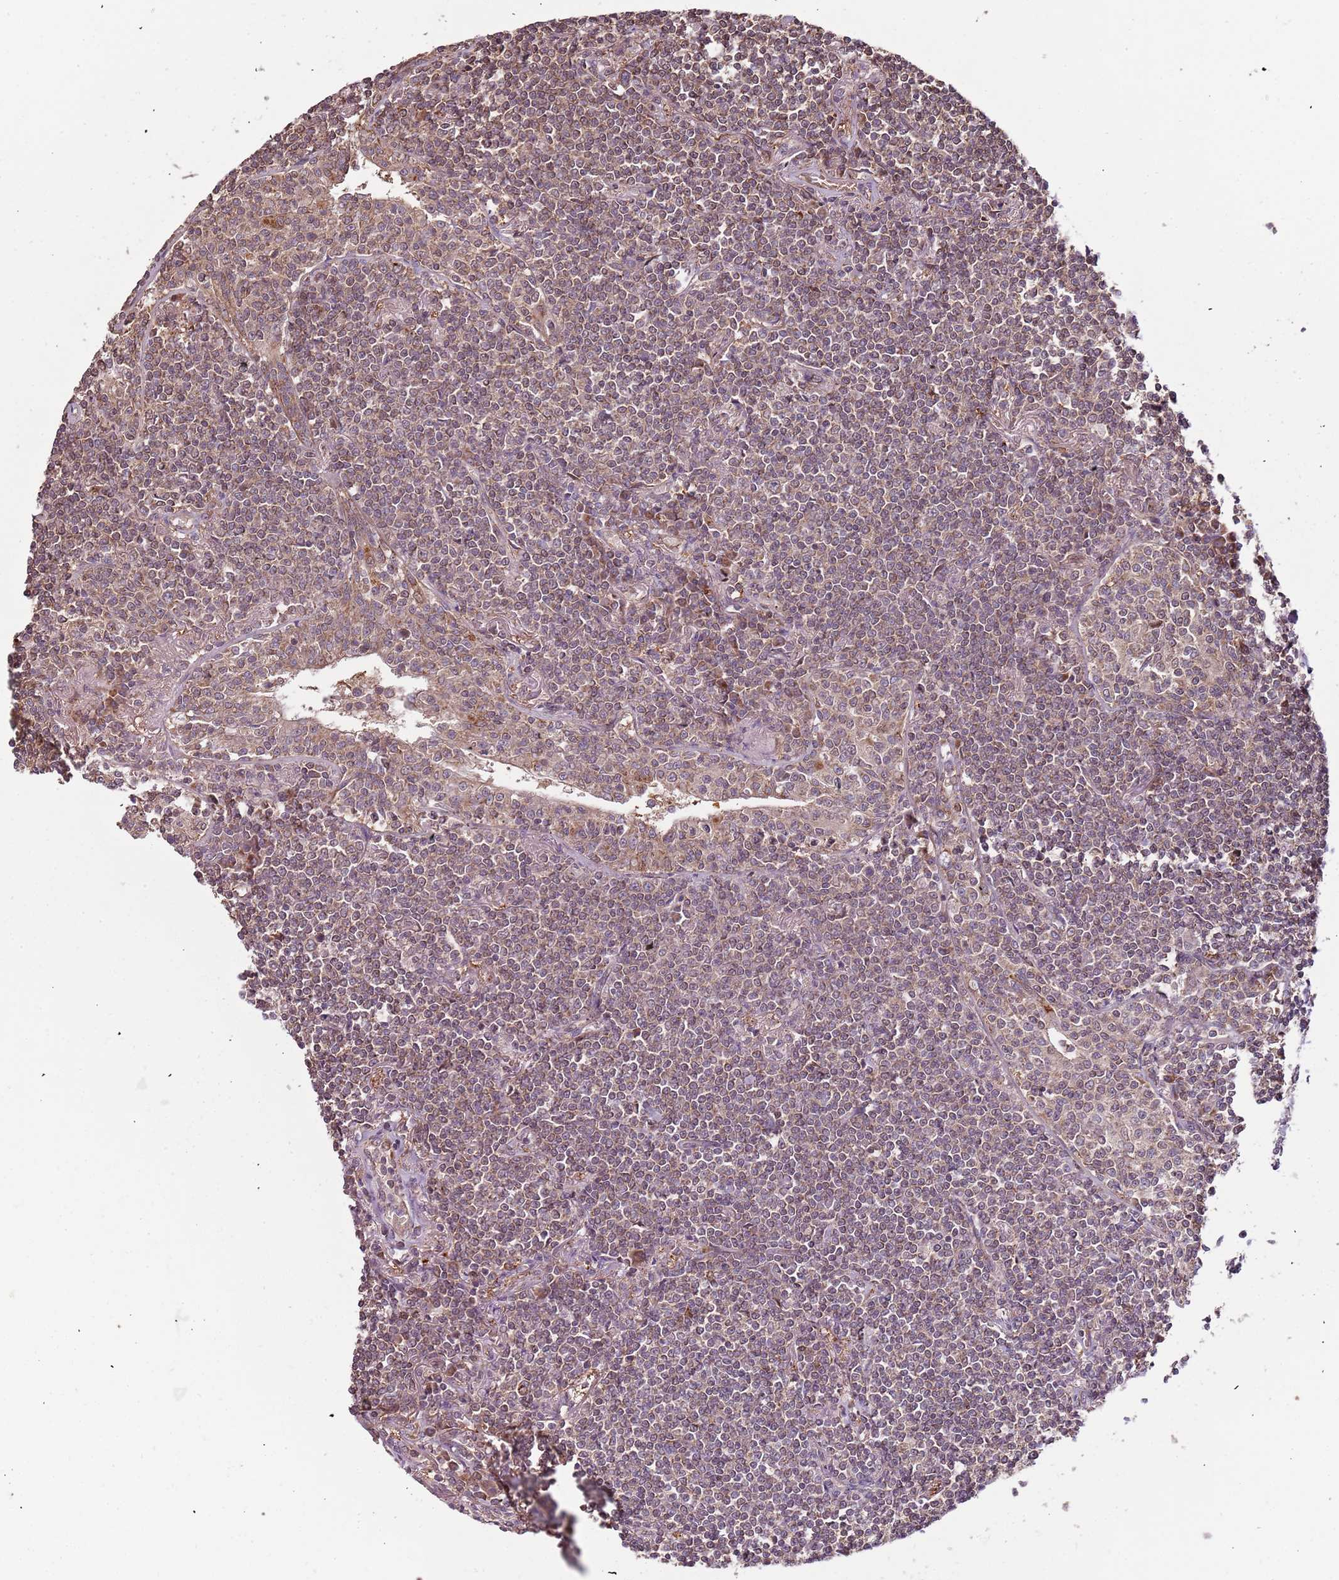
{"staining": {"intensity": "moderate", "quantity": "<25%", "location": "nuclear"}, "tissue": "lymphoma", "cell_type": "Tumor cells", "image_type": "cancer", "snomed": [{"axis": "morphology", "description": "Malignant lymphoma, non-Hodgkin's type, Low grade"}, {"axis": "topography", "description": "Lung"}], "caption": "Tumor cells reveal moderate nuclear positivity in about <25% of cells in malignant lymphoma, non-Hodgkin's type (low-grade).", "gene": "IL17RD", "patient": {"sex": "female", "age": 71}}